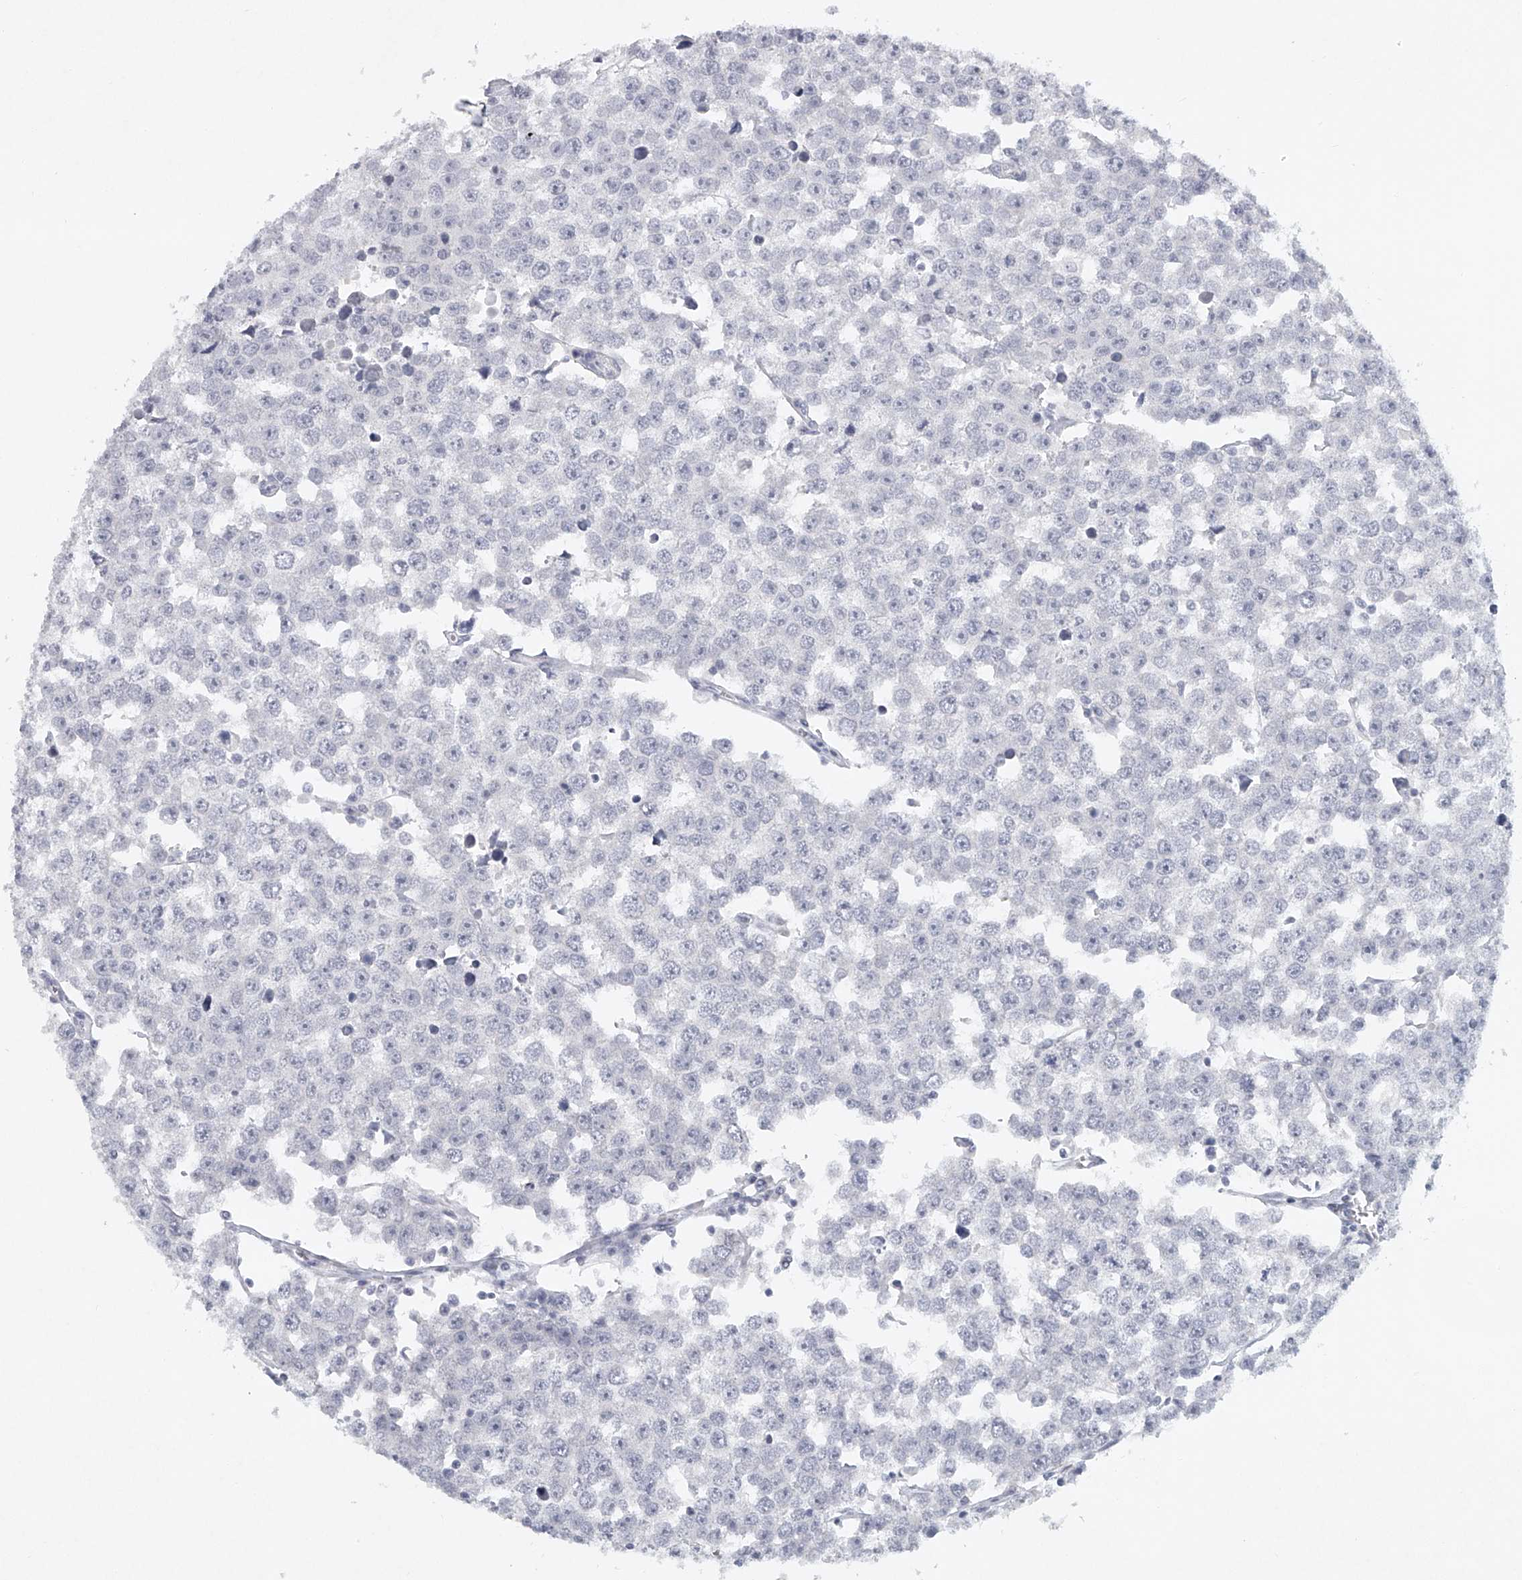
{"staining": {"intensity": "negative", "quantity": "none", "location": "none"}, "tissue": "testis cancer", "cell_type": "Tumor cells", "image_type": "cancer", "snomed": [{"axis": "morphology", "description": "Seminoma, NOS"}, {"axis": "morphology", "description": "Carcinoma, Embryonal, NOS"}, {"axis": "topography", "description": "Testis"}], "caption": "Tumor cells are negative for protein expression in human testis embryonal carcinoma.", "gene": "FAT2", "patient": {"sex": "male", "age": 52}}